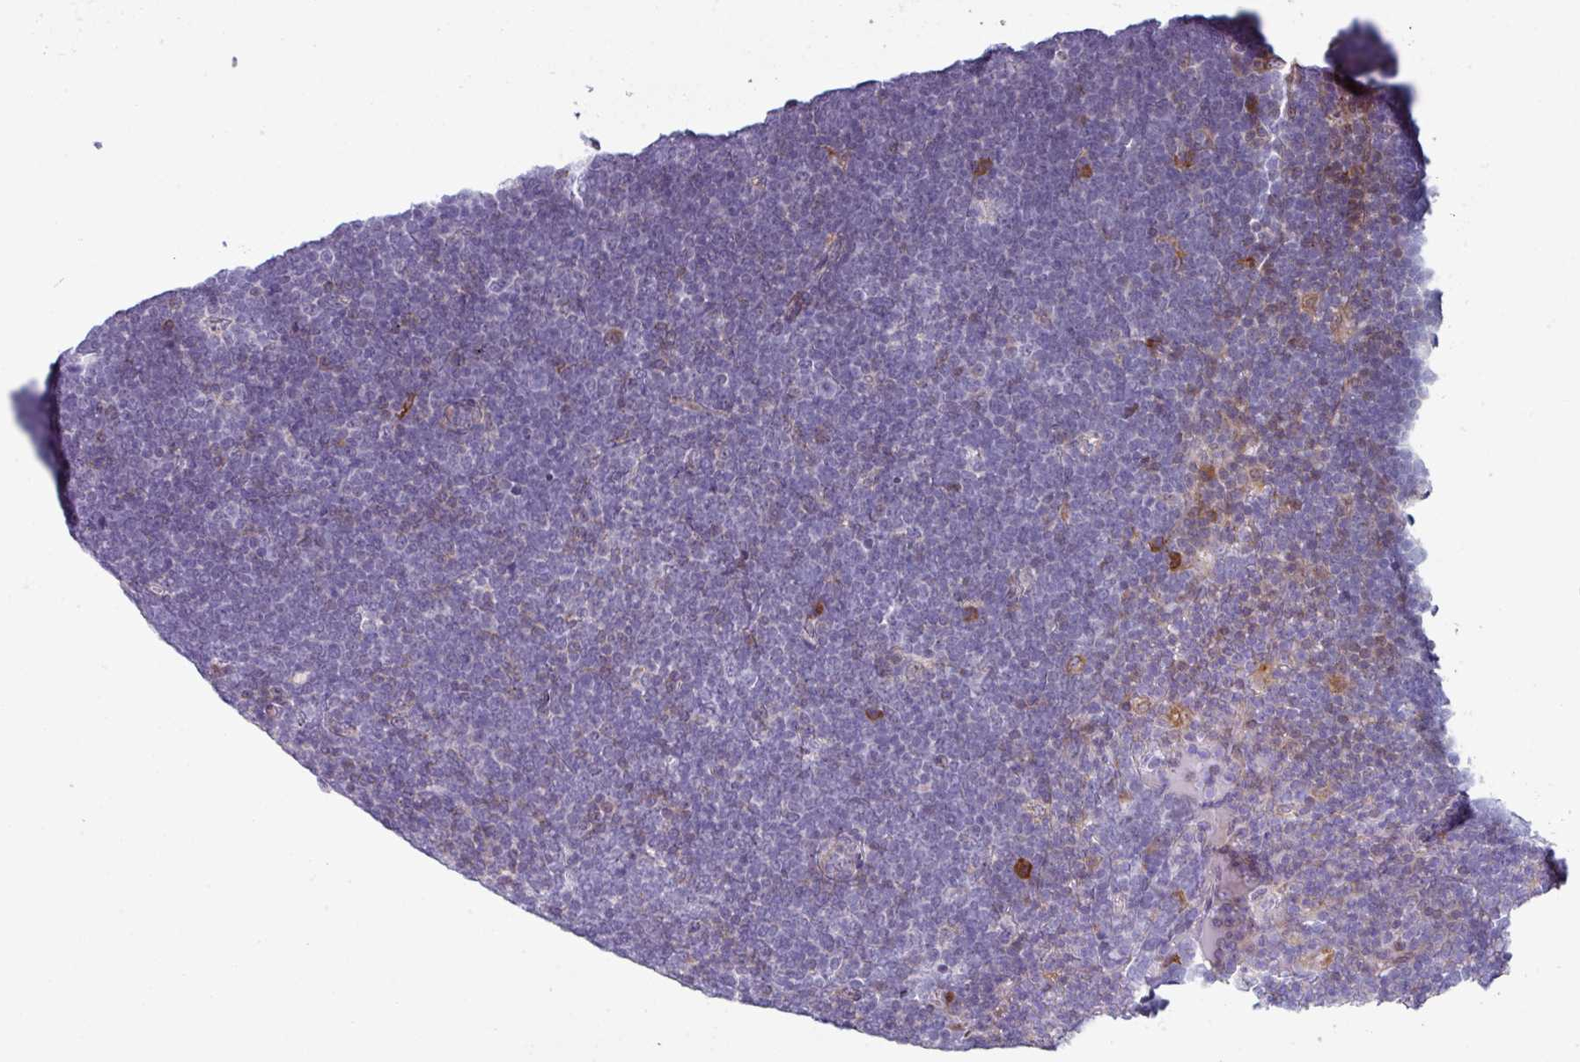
{"staining": {"intensity": "negative", "quantity": "none", "location": "none"}, "tissue": "lymphoma", "cell_type": "Tumor cells", "image_type": "cancer", "snomed": [{"axis": "morphology", "description": "Malignant lymphoma, non-Hodgkin's type, High grade"}, {"axis": "topography", "description": "Lymph node"}], "caption": "Immunohistochemistry micrograph of neoplastic tissue: lymphoma stained with DAB (3,3'-diaminobenzidine) shows no significant protein staining in tumor cells.", "gene": "BMS1", "patient": {"sex": "male", "age": 13}}